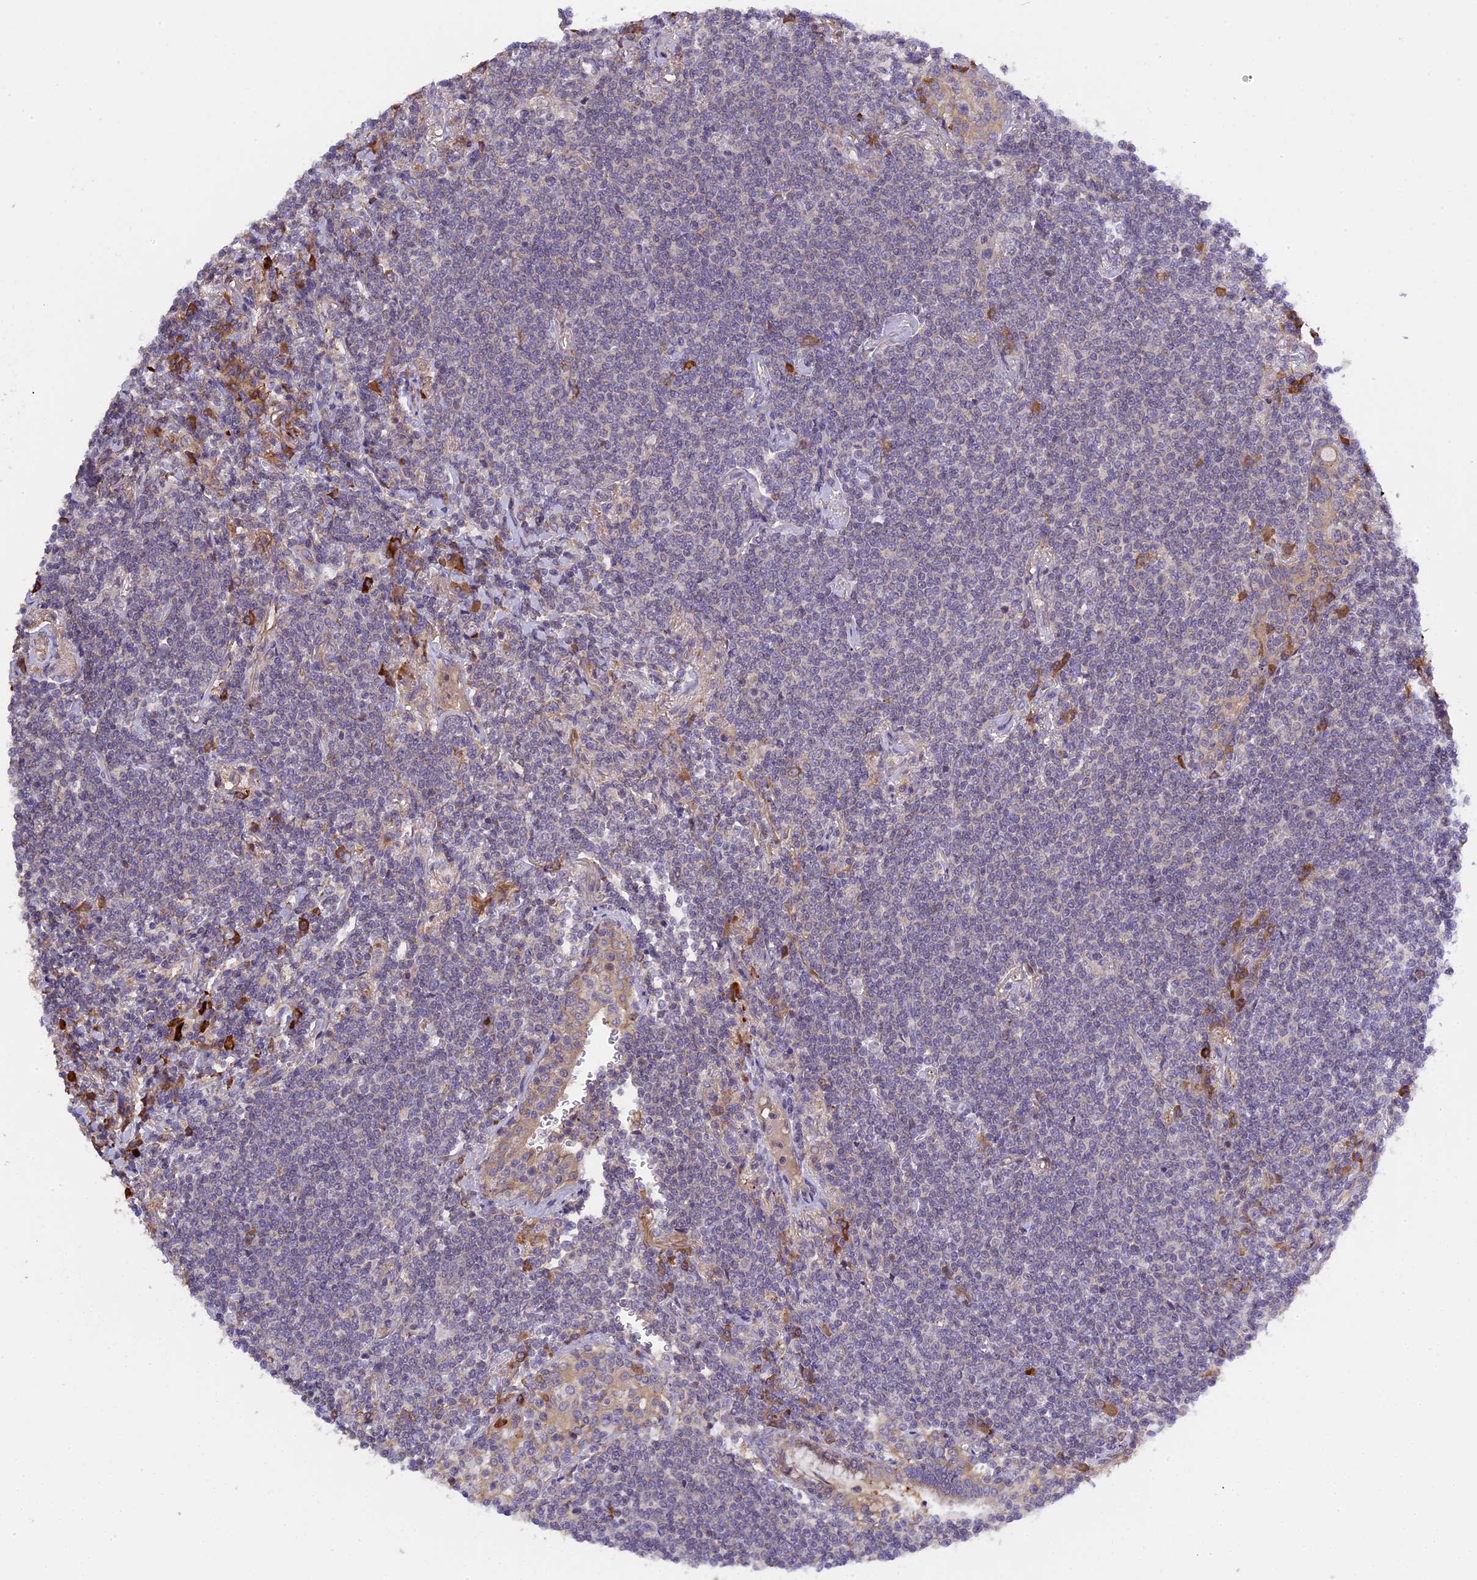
{"staining": {"intensity": "negative", "quantity": "none", "location": "none"}, "tissue": "lymphoma", "cell_type": "Tumor cells", "image_type": "cancer", "snomed": [{"axis": "morphology", "description": "Malignant lymphoma, non-Hodgkin's type, Low grade"}, {"axis": "topography", "description": "Lung"}], "caption": "Lymphoma was stained to show a protein in brown. There is no significant staining in tumor cells. (IHC, brightfield microscopy, high magnification).", "gene": "ABCC10", "patient": {"sex": "female", "age": 71}}